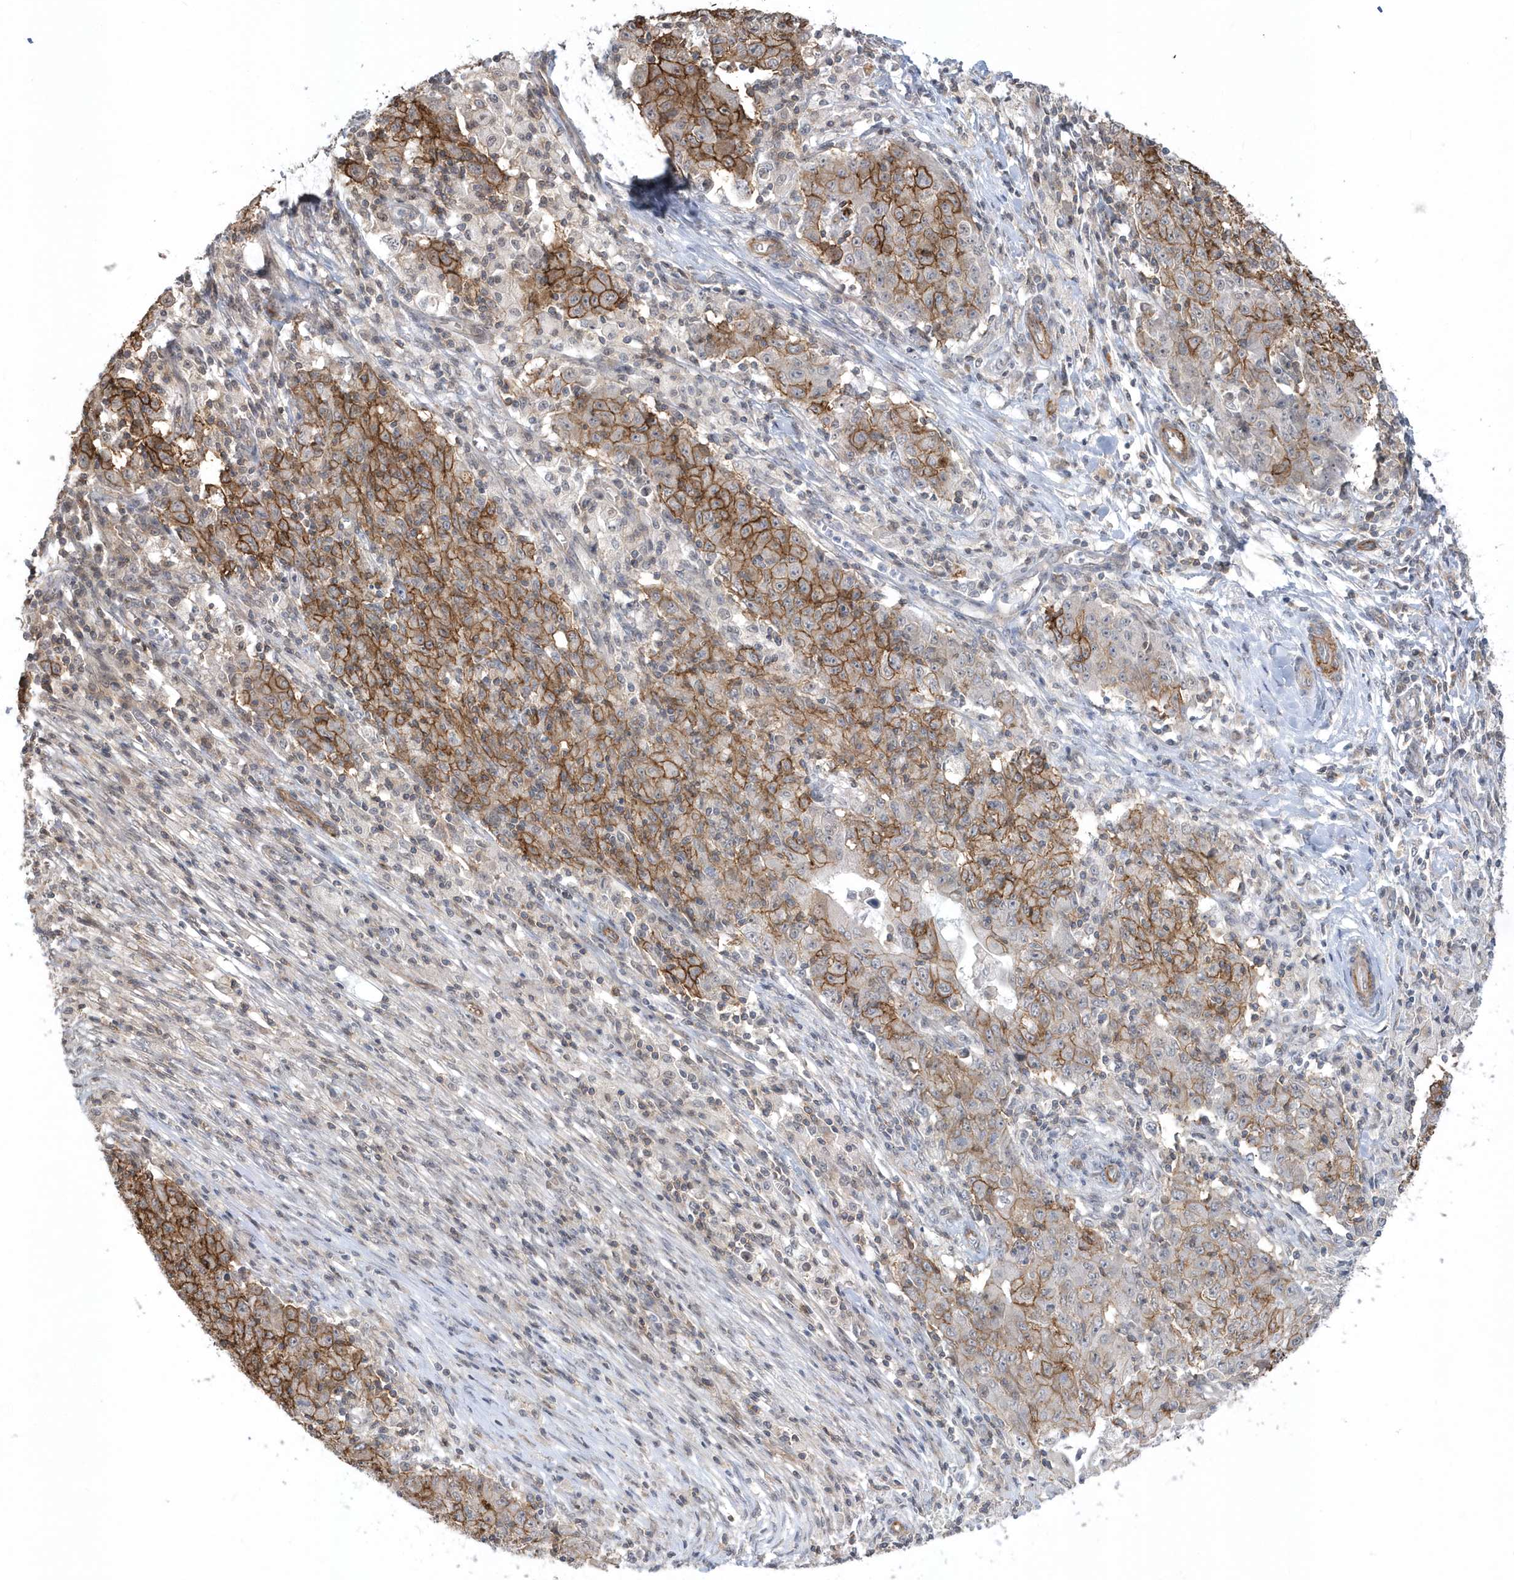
{"staining": {"intensity": "moderate", "quantity": "25%-75%", "location": "cytoplasmic/membranous"}, "tissue": "ovarian cancer", "cell_type": "Tumor cells", "image_type": "cancer", "snomed": [{"axis": "morphology", "description": "Carcinoma, endometroid"}, {"axis": "topography", "description": "Ovary"}], "caption": "Immunohistochemical staining of ovarian cancer (endometroid carcinoma) demonstrates moderate cytoplasmic/membranous protein positivity in approximately 25%-75% of tumor cells. The protein of interest is stained brown, and the nuclei are stained in blue (DAB (3,3'-diaminobenzidine) IHC with brightfield microscopy, high magnification).", "gene": "CRIP3", "patient": {"sex": "female", "age": 42}}